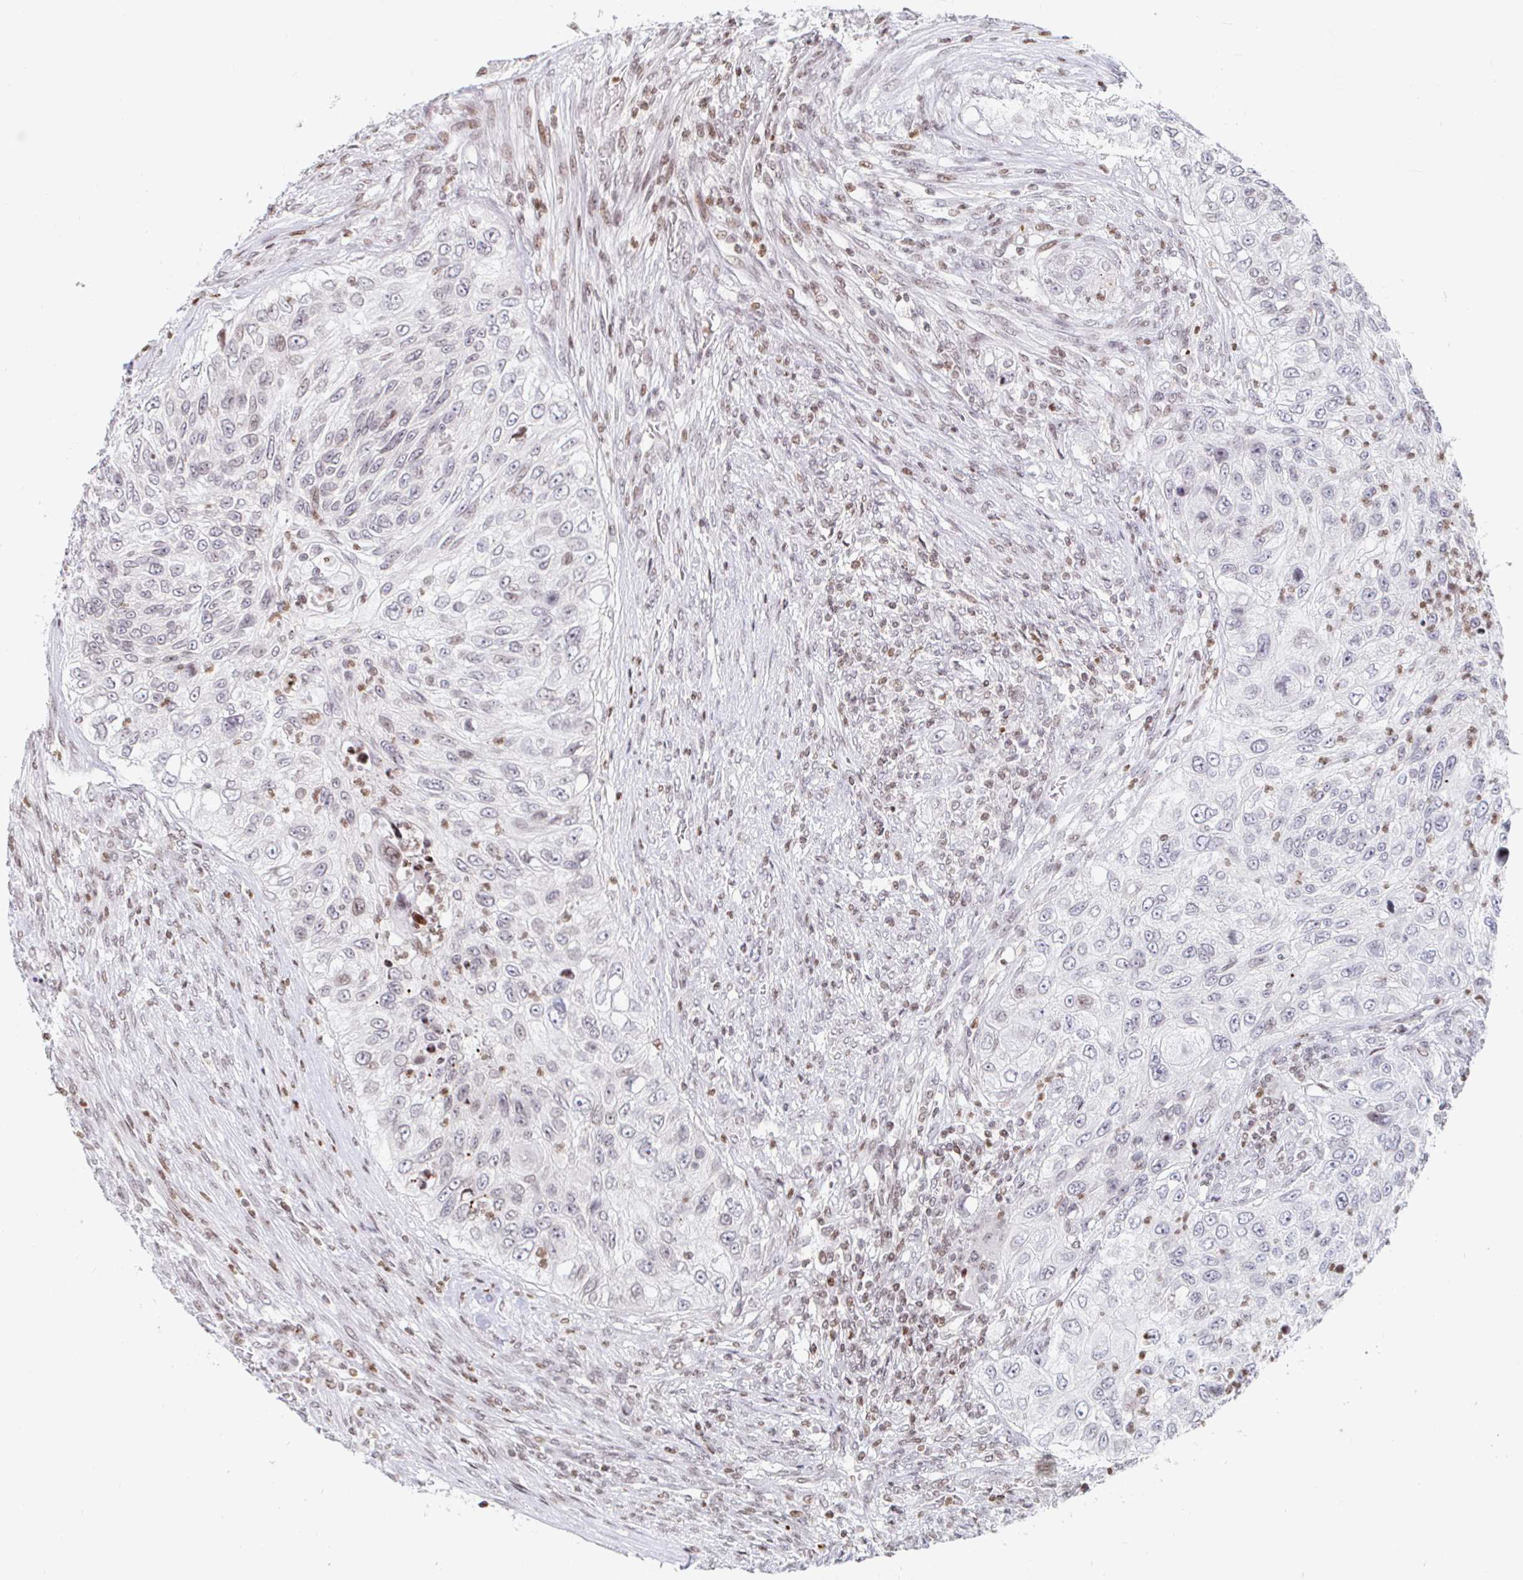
{"staining": {"intensity": "negative", "quantity": "none", "location": "none"}, "tissue": "urothelial cancer", "cell_type": "Tumor cells", "image_type": "cancer", "snomed": [{"axis": "morphology", "description": "Urothelial carcinoma, High grade"}, {"axis": "topography", "description": "Urinary bladder"}], "caption": "Protein analysis of urothelial cancer exhibits no significant staining in tumor cells.", "gene": "HOXC10", "patient": {"sex": "female", "age": 60}}